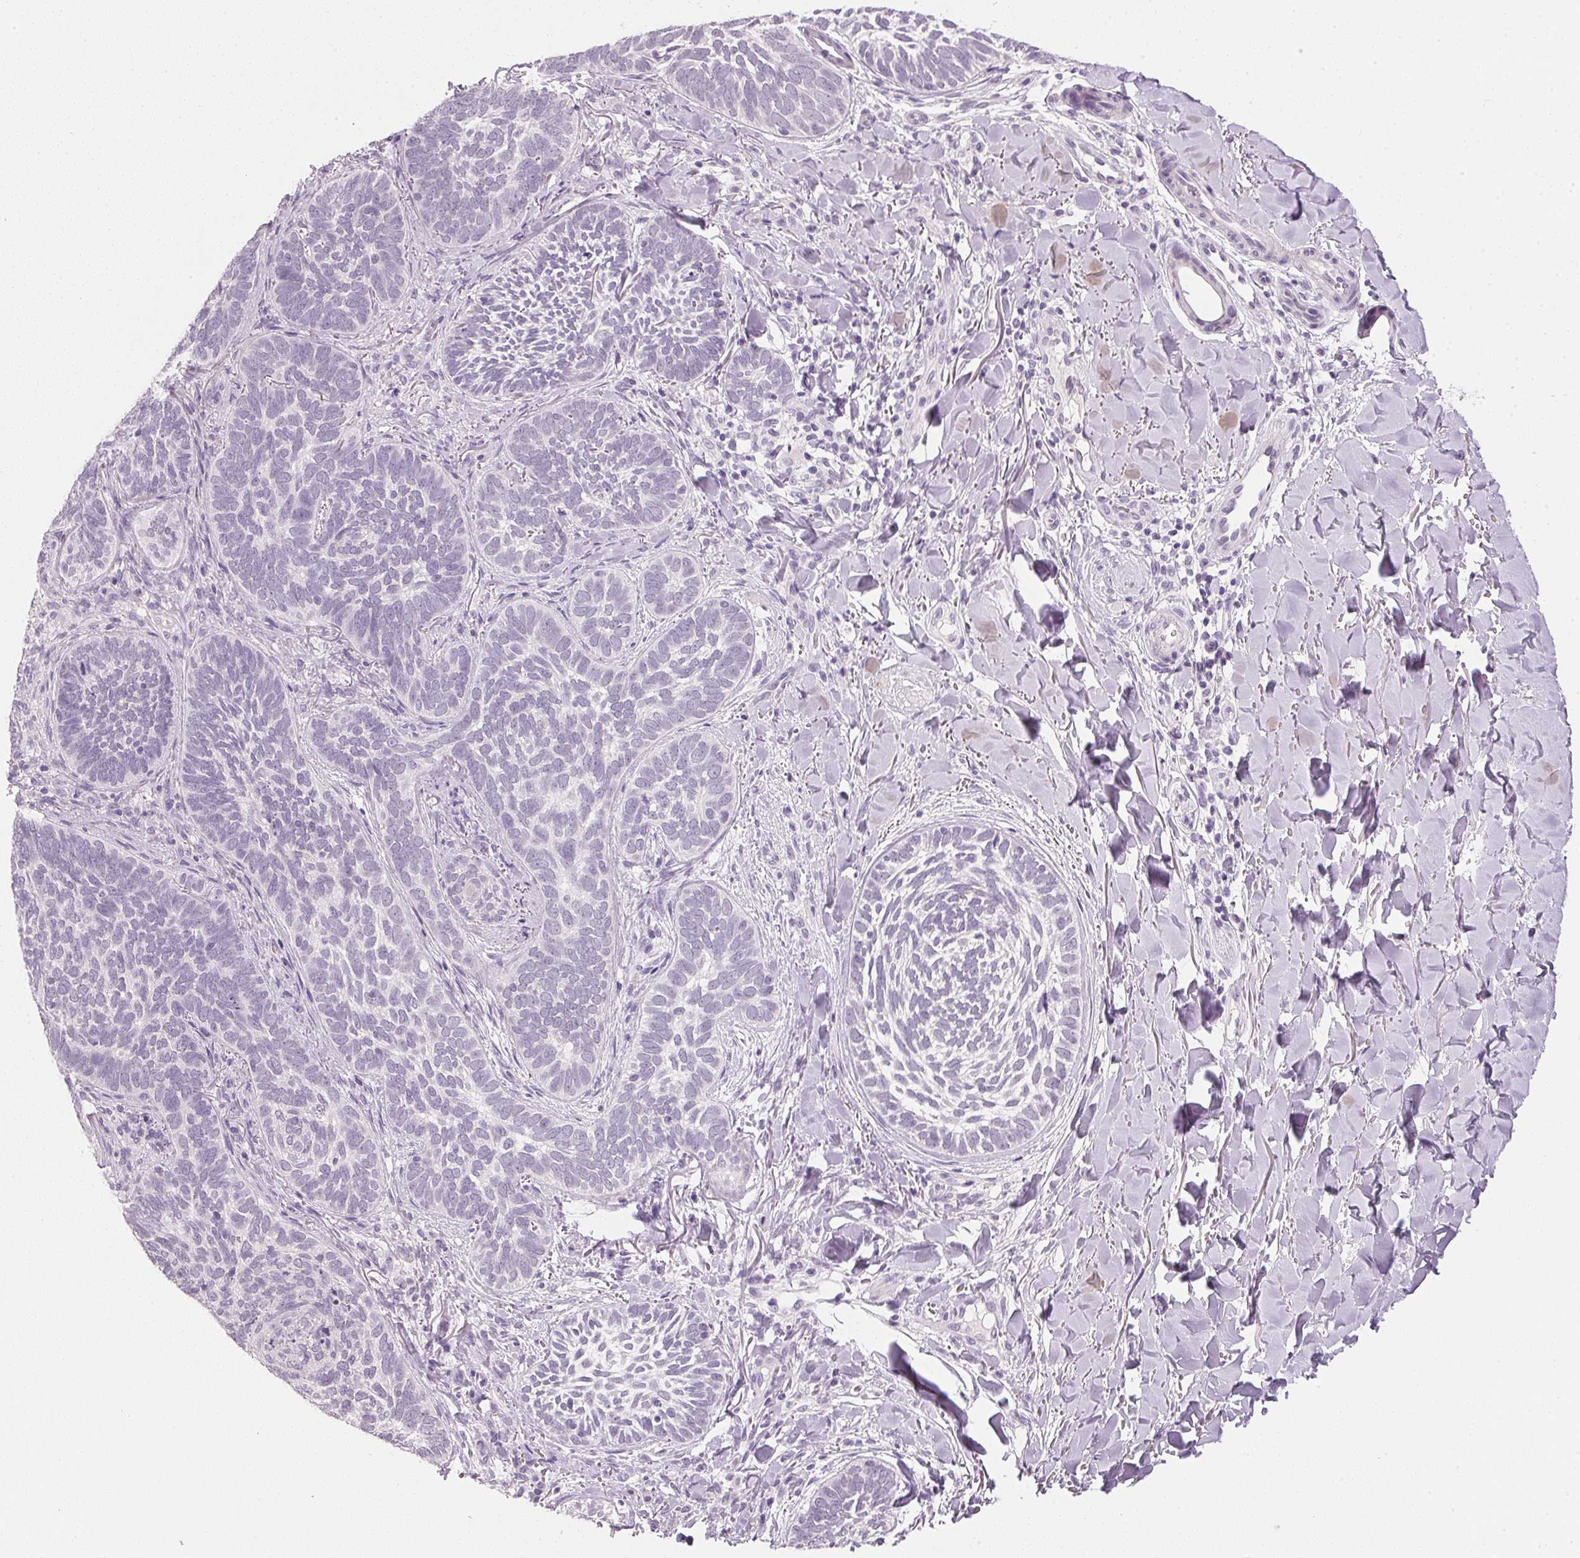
{"staining": {"intensity": "negative", "quantity": "none", "location": "none"}, "tissue": "skin cancer", "cell_type": "Tumor cells", "image_type": "cancer", "snomed": [{"axis": "morphology", "description": "Normal tissue, NOS"}, {"axis": "morphology", "description": "Basal cell carcinoma"}, {"axis": "topography", "description": "Skin"}], "caption": "The histopathology image shows no staining of tumor cells in skin cancer.", "gene": "IGFBP1", "patient": {"sex": "male", "age": 46}}